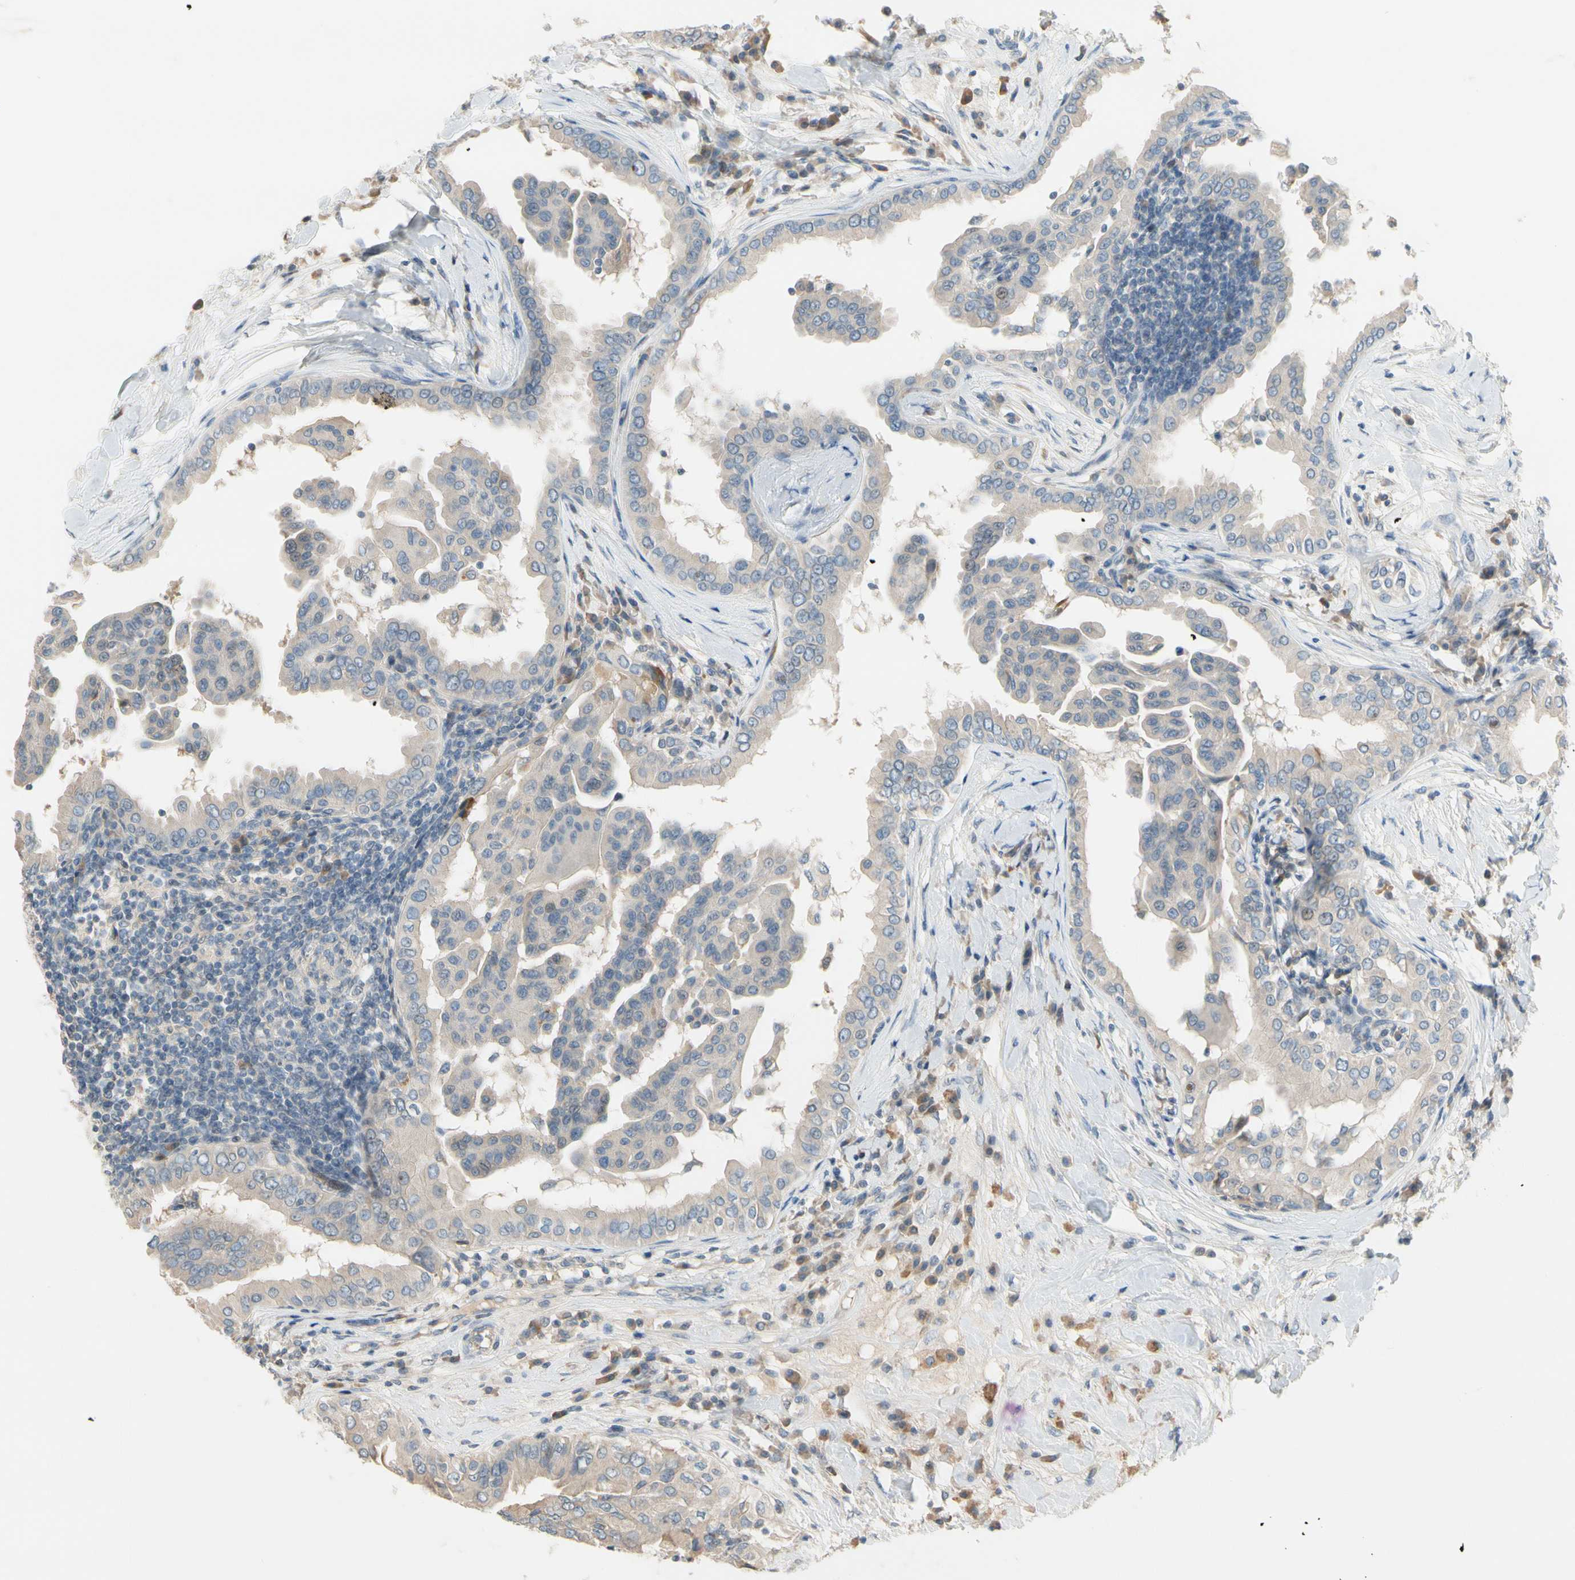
{"staining": {"intensity": "weak", "quantity": ">75%", "location": "cytoplasmic/membranous"}, "tissue": "thyroid cancer", "cell_type": "Tumor cells", "image_type": "cancer", "snomed": [{"axis": "morphology", "description": "Papillary adenocarcinoma, NOS"}, {"axis": "topography", "description": "Thyroid gland"}], "caption": "A low amount of weak cytoplasmic/membranous expression is identified in approximately >75% of tumor cells in thyroid cancer (papillary adenocarcinoma) tissue.", "gene": "PIP5K1B", "patient": {"sex": "male", "age": 33}}